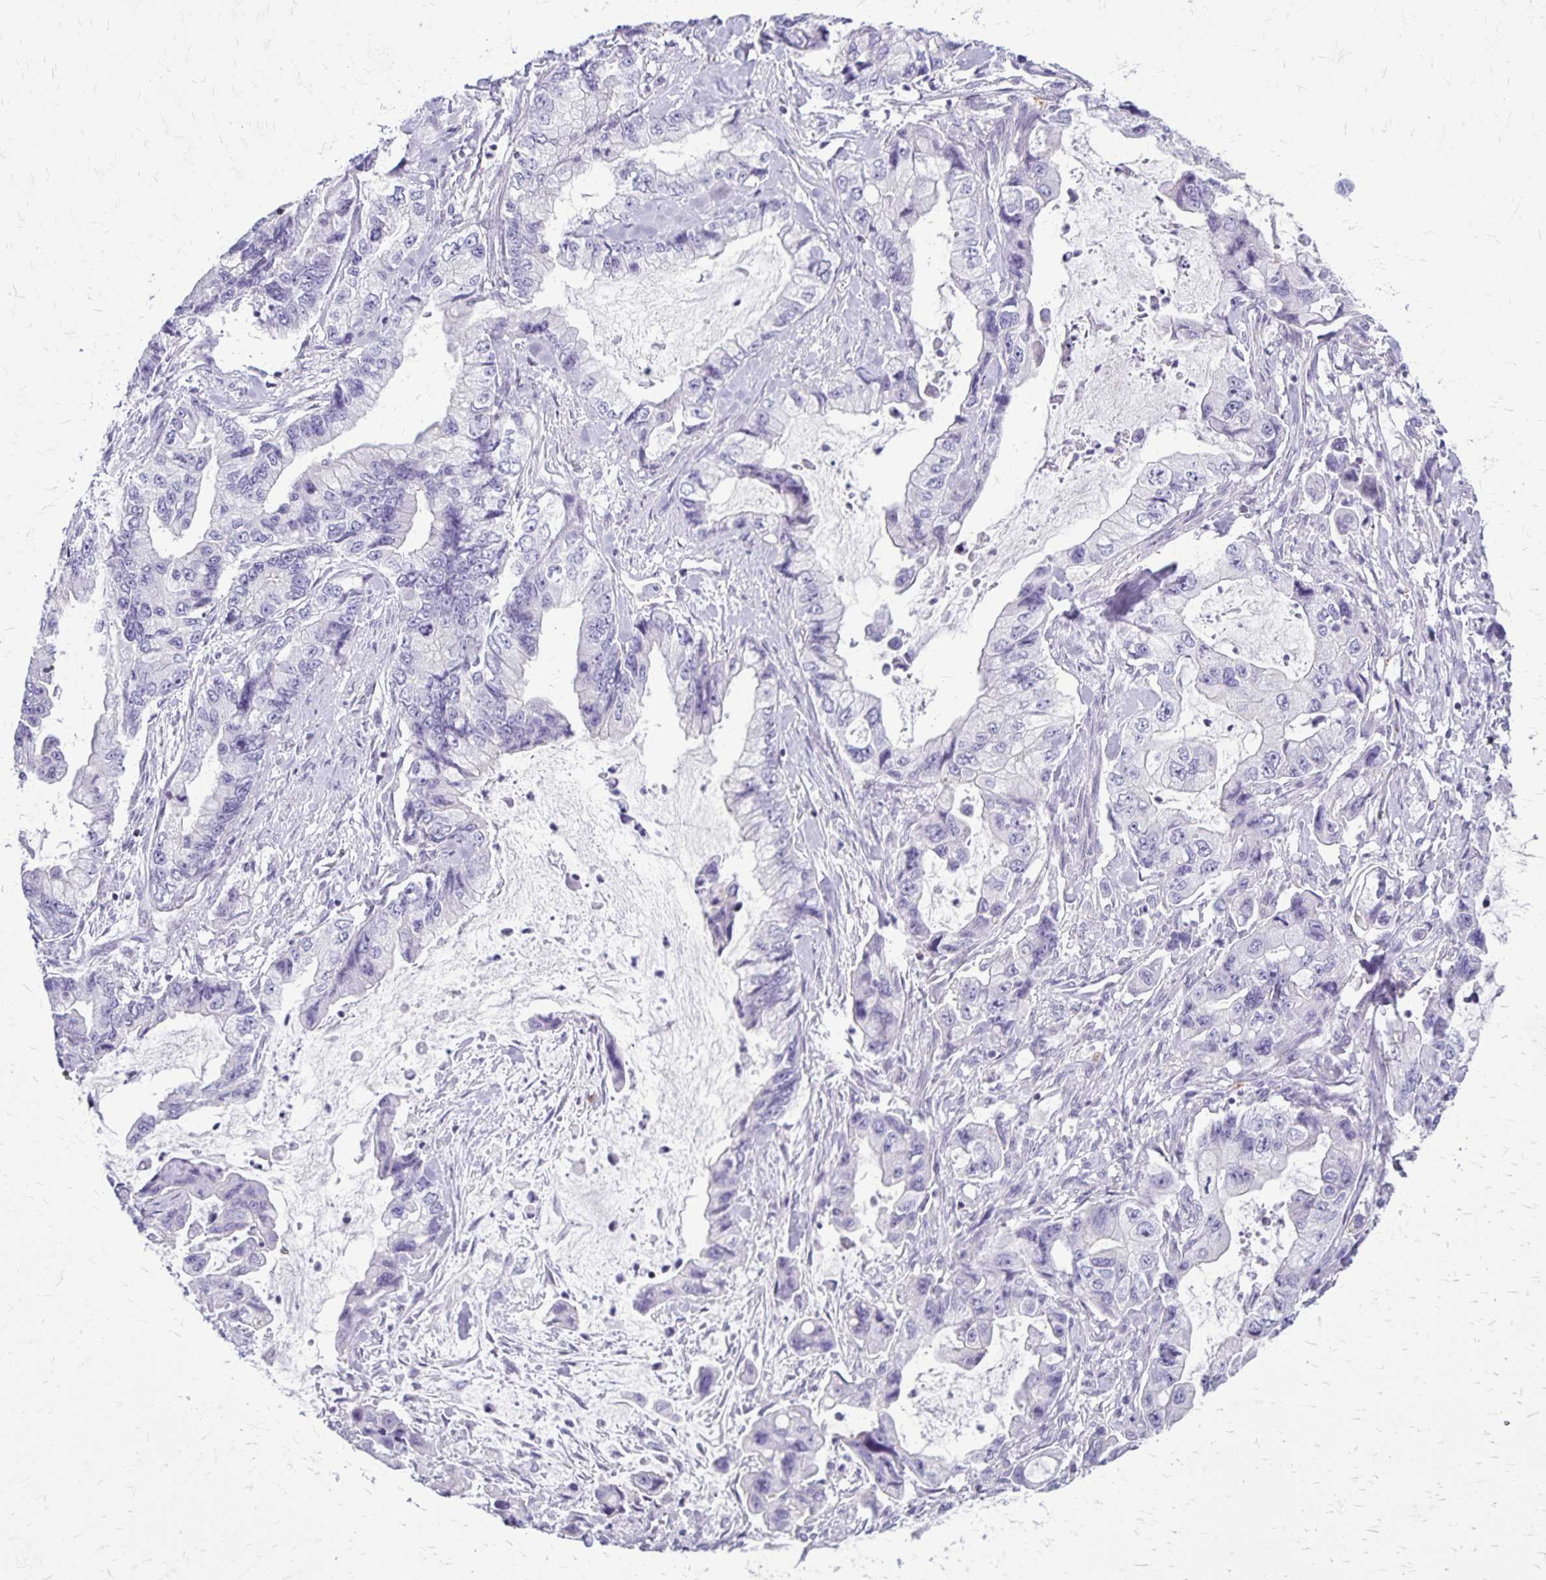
{"staining": {"intensity": "negative", "quantity": "none", "location": "none"}, "tissue": "stomach cancer", "cell_type": "Tumor cells", "image_type": "cancer", "snomed": [{"axis": "morphology", "description": "Adenocarcinoma, NOS"}, {"axis": "topography", "description": "Pancreas"}, {"axis": "topography", "description": "Stomach, upper"}, {"axis": "topography", "description": "Stomach"}], "caption": "Immunohistochemistry (IHC) histopathology image of neoplastic tissue: human stomach cancer (adenocarcinoma) stained with DAB displays no significant protein staining in tumor cells.", "gene": "GP9", "patient": {"sex": "male", "age": 77}}